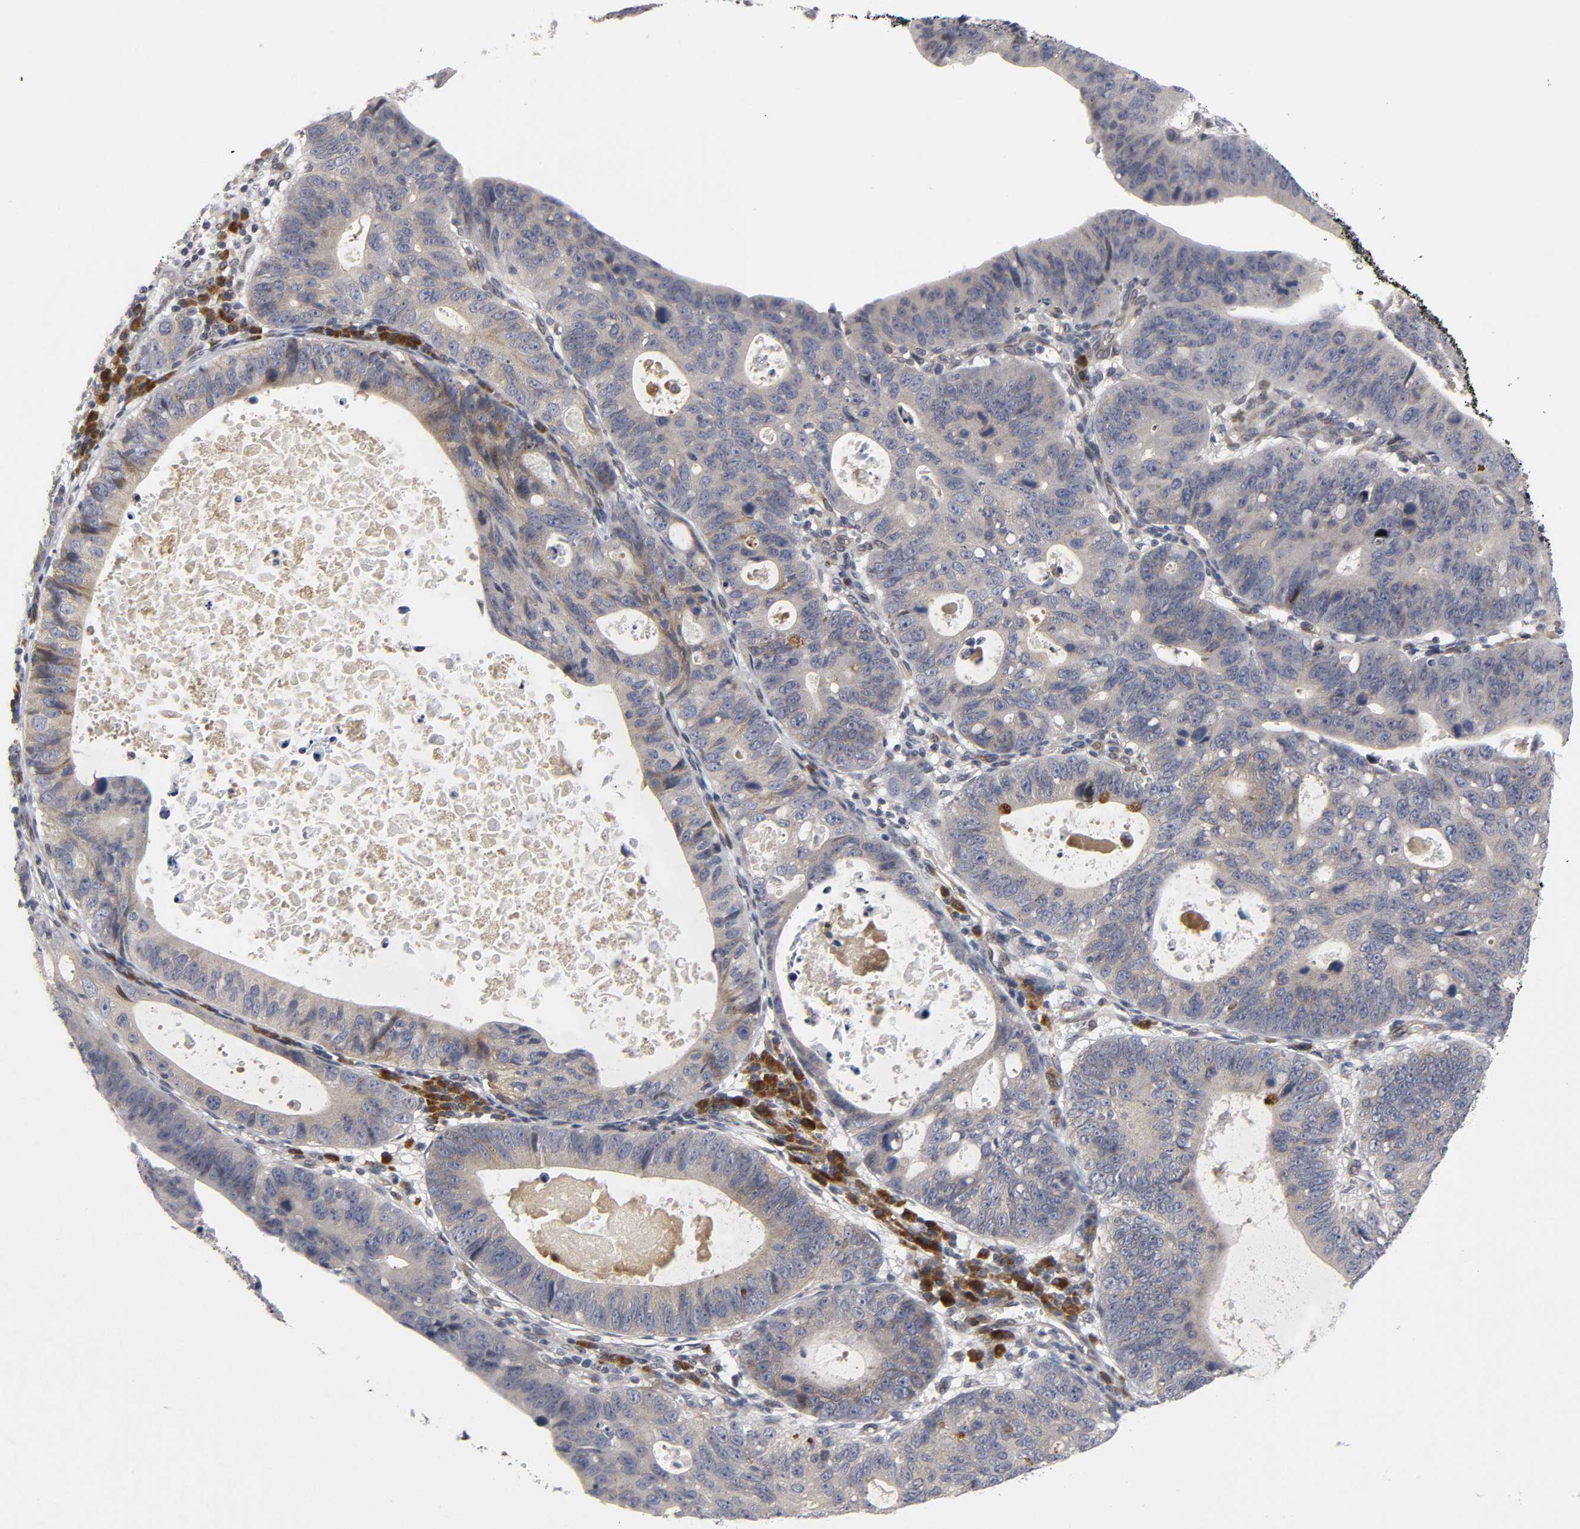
{"staining": {"intensity": "weak", "quantity": "<25%", "location": "cytoplasmic/membranous"}, "tissue": "stomach cancer", "cell_type": "Tumor cells", "image_type": "cancer", "snomed": [{"axis": "morphology", "description": "Adenocarcinoma, NOS"}, {"axis": "topography", "description": "Stomach"}], "caption": "Immunohistochemistry (IHC) histopathology image of neoplastic tissue: stomach cancer (adenocarcinoma) stained with DAB demonstrates no significant protein staining in tumor cells. Nuclei are stained in blue.", "gene": "ASB6", "patient": {"sex": "male", "age": 59}}